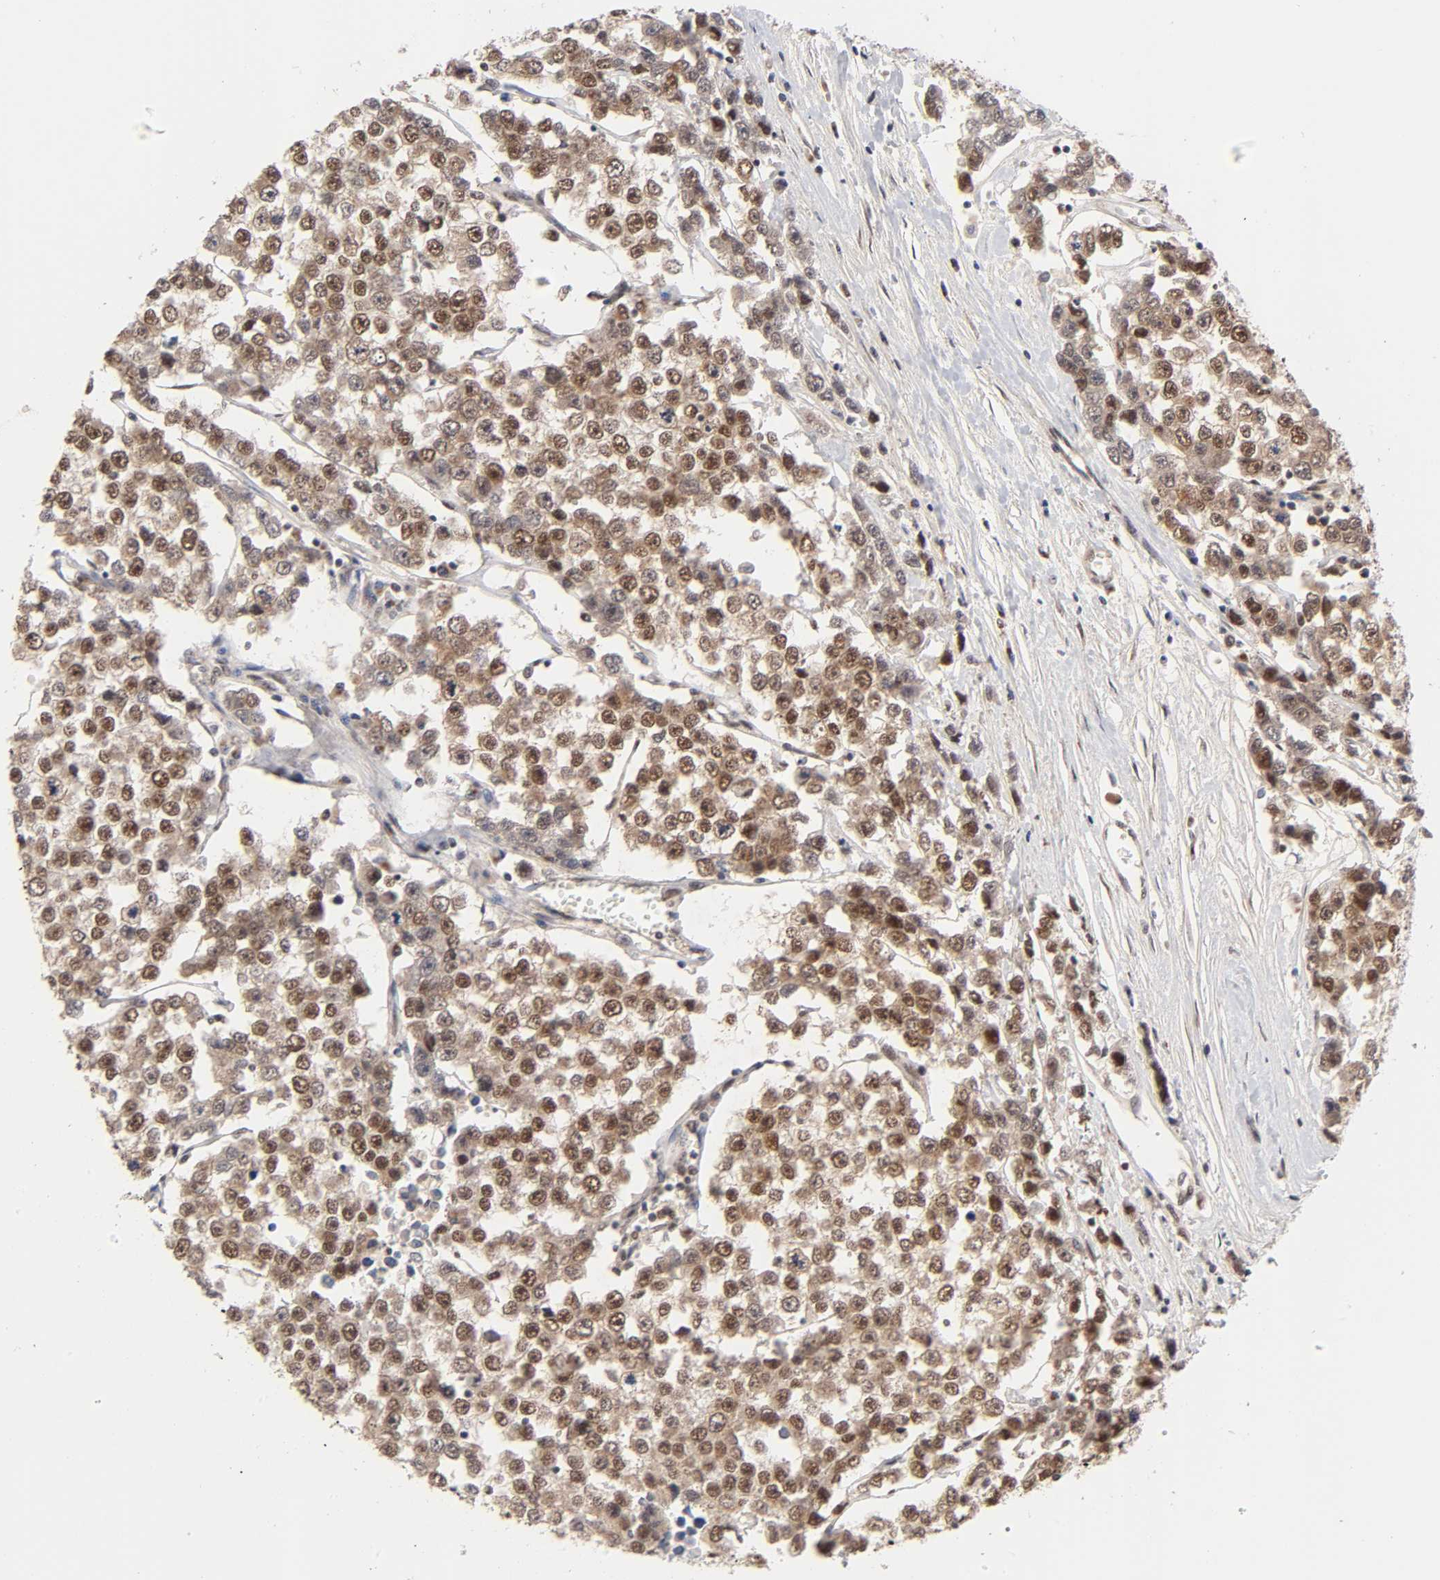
{"staining": {"intensity": "strong", "quantity": ">75%", "location": "cytoplasmic/membranous,nuclear"}, "tissue": "testis cancer", "cell_type": "Tumor cells", "image_type": "cancer", "snomed": [{"axis": "morphology", "description": "Seminoma, NOS"}, {"axis": "morphology", "description": "Carcinoma, Embryonal, NOS"}, {"axis": "topography", "description": "Testis"}], "caption": "IHC (DAB (3,3'-diaminobenzidine)) staining of testis cancer (embryonal carcinoma) exhibits strong cytoplasmic/membranous and nuclear protein positivity in approximately >75% of tumor cells.", "gene": "EP300", "patient": {"sex": "male", "age": 52}}